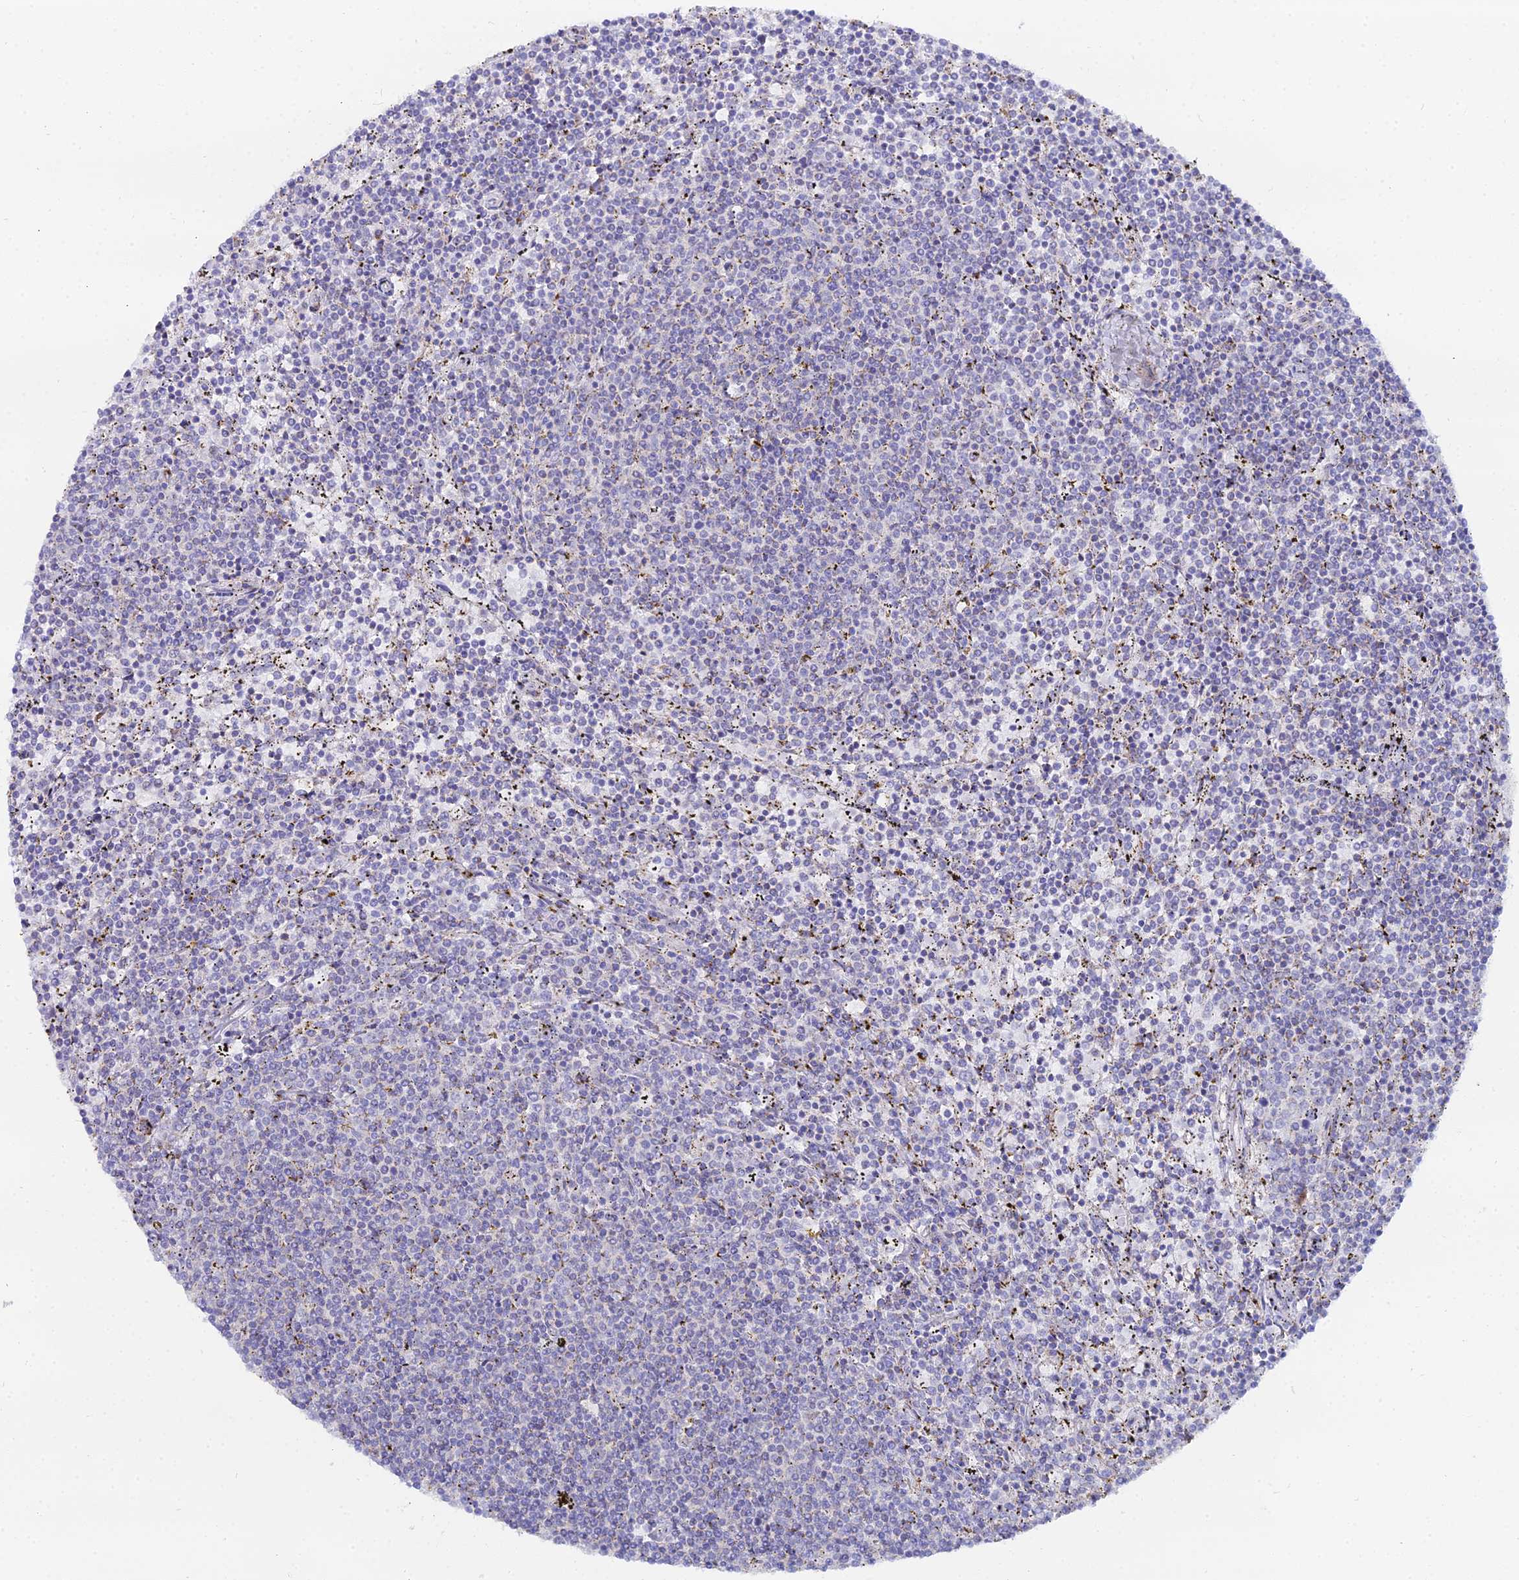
{"staining": {"intensity": "negative", "quantity": "none", "location": "none"}, "tissue": "lymphoma", "cell_type": "Tumor cells", "image_type": "cancer", "snomed": [{"axis": "morphology", "description": "Malignant lymphoma, non-Hodgkin's type, Low grade"}, {"axis": "topography", "description": "Spleen"}], "caption": "Lymphoma stained for a protein using IHC displays no expression tumor cells.", "gene": "DHX34", "patient": {"sex": "female", "age": 50}}